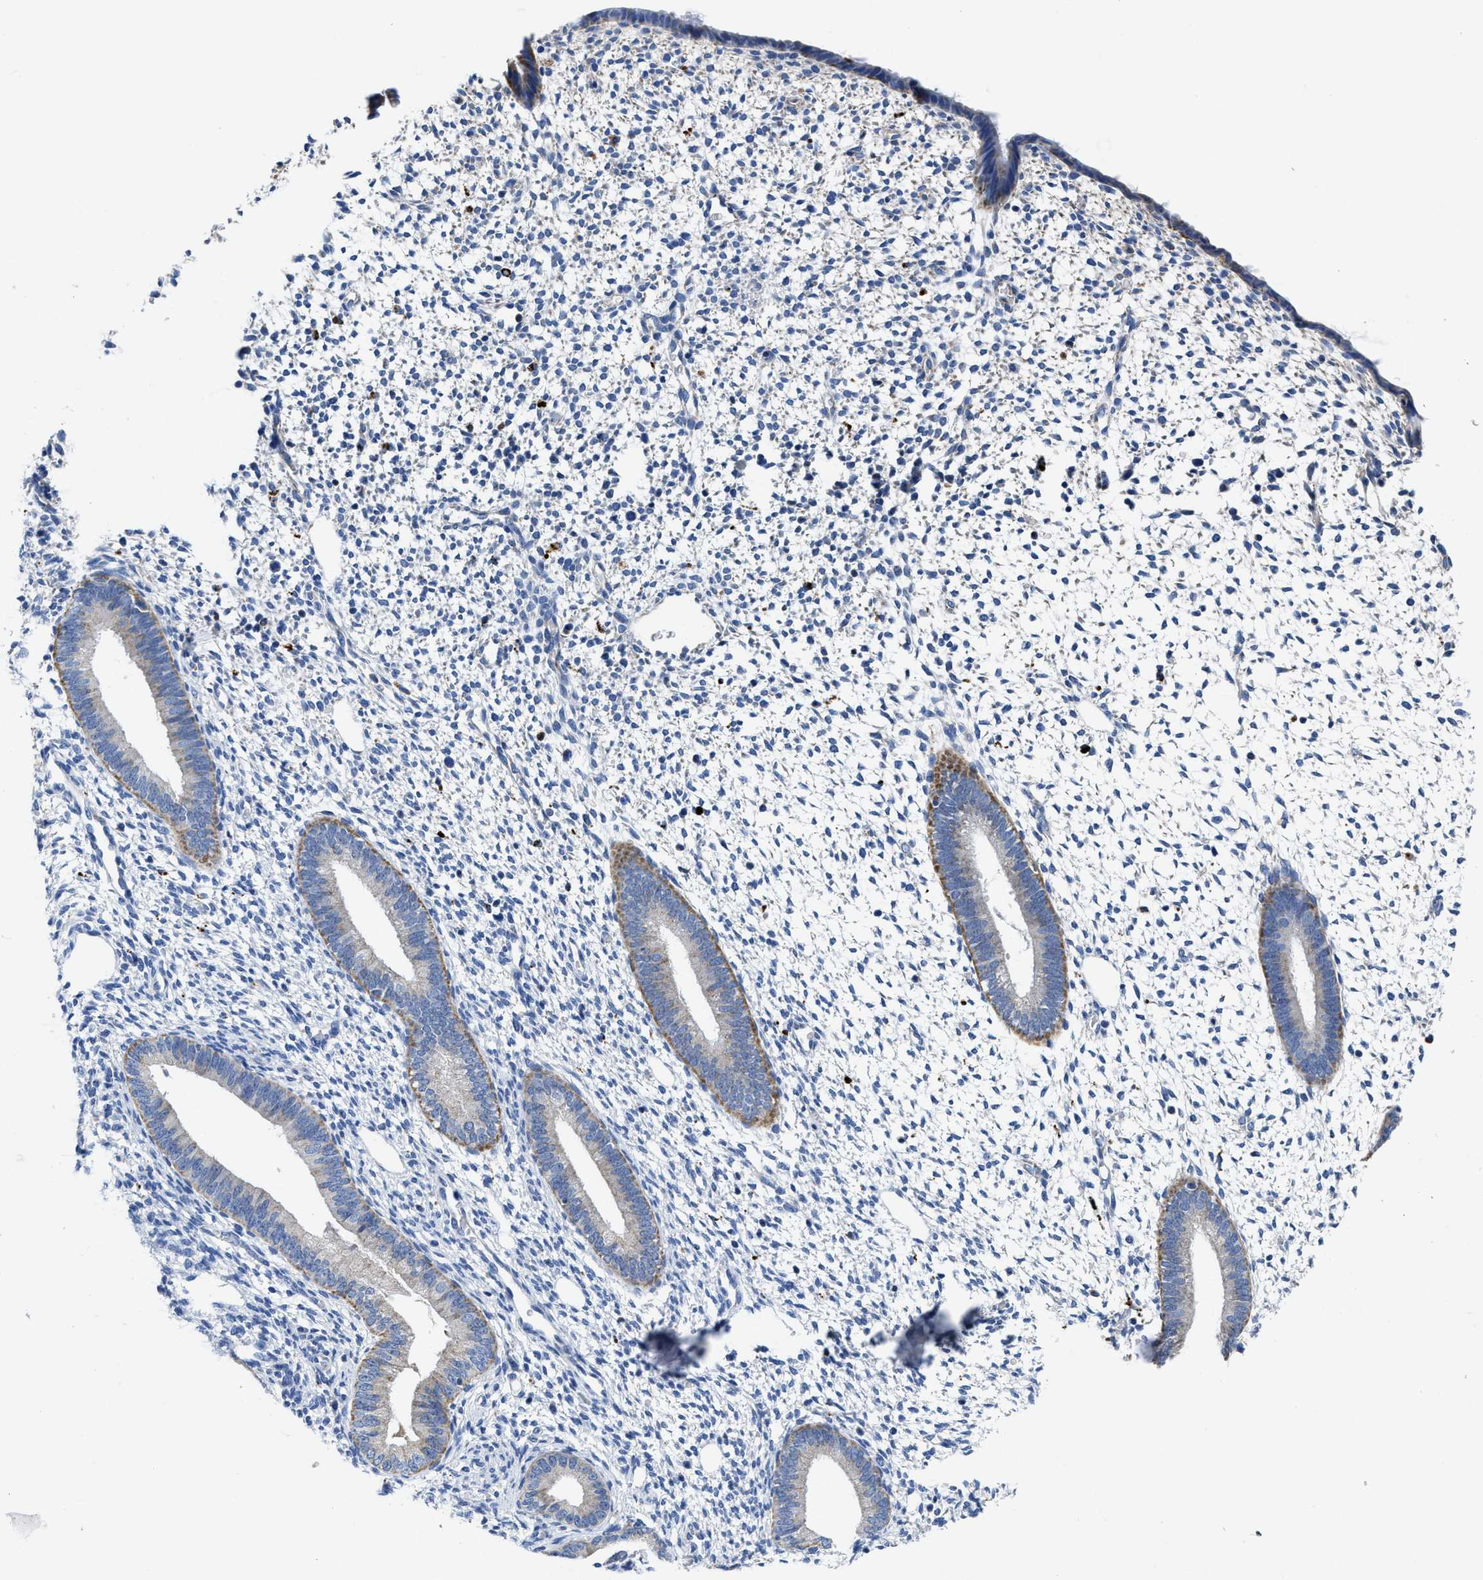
{"staining": {"intensity": "negative", "quantity": "none", "location": "none"}, "tissue": "endometrium", "cell_type": "Cells in endometrial stroma", "image_type": "normal", "snomed": [{"axis": "morphology", "description": "Normal tissue, NOS"}, {"axis": "topography", "description": "Endometrium"}], "caption": "IHC image of benign endometrium stained for a protein (brown), which displays no staining in cells in endometrial stroma. (Immunohistochemistry, brightfield microscopy, high magnification).", "gene": "TBRG4", "patient": {"sex": "female", "age": 46}}